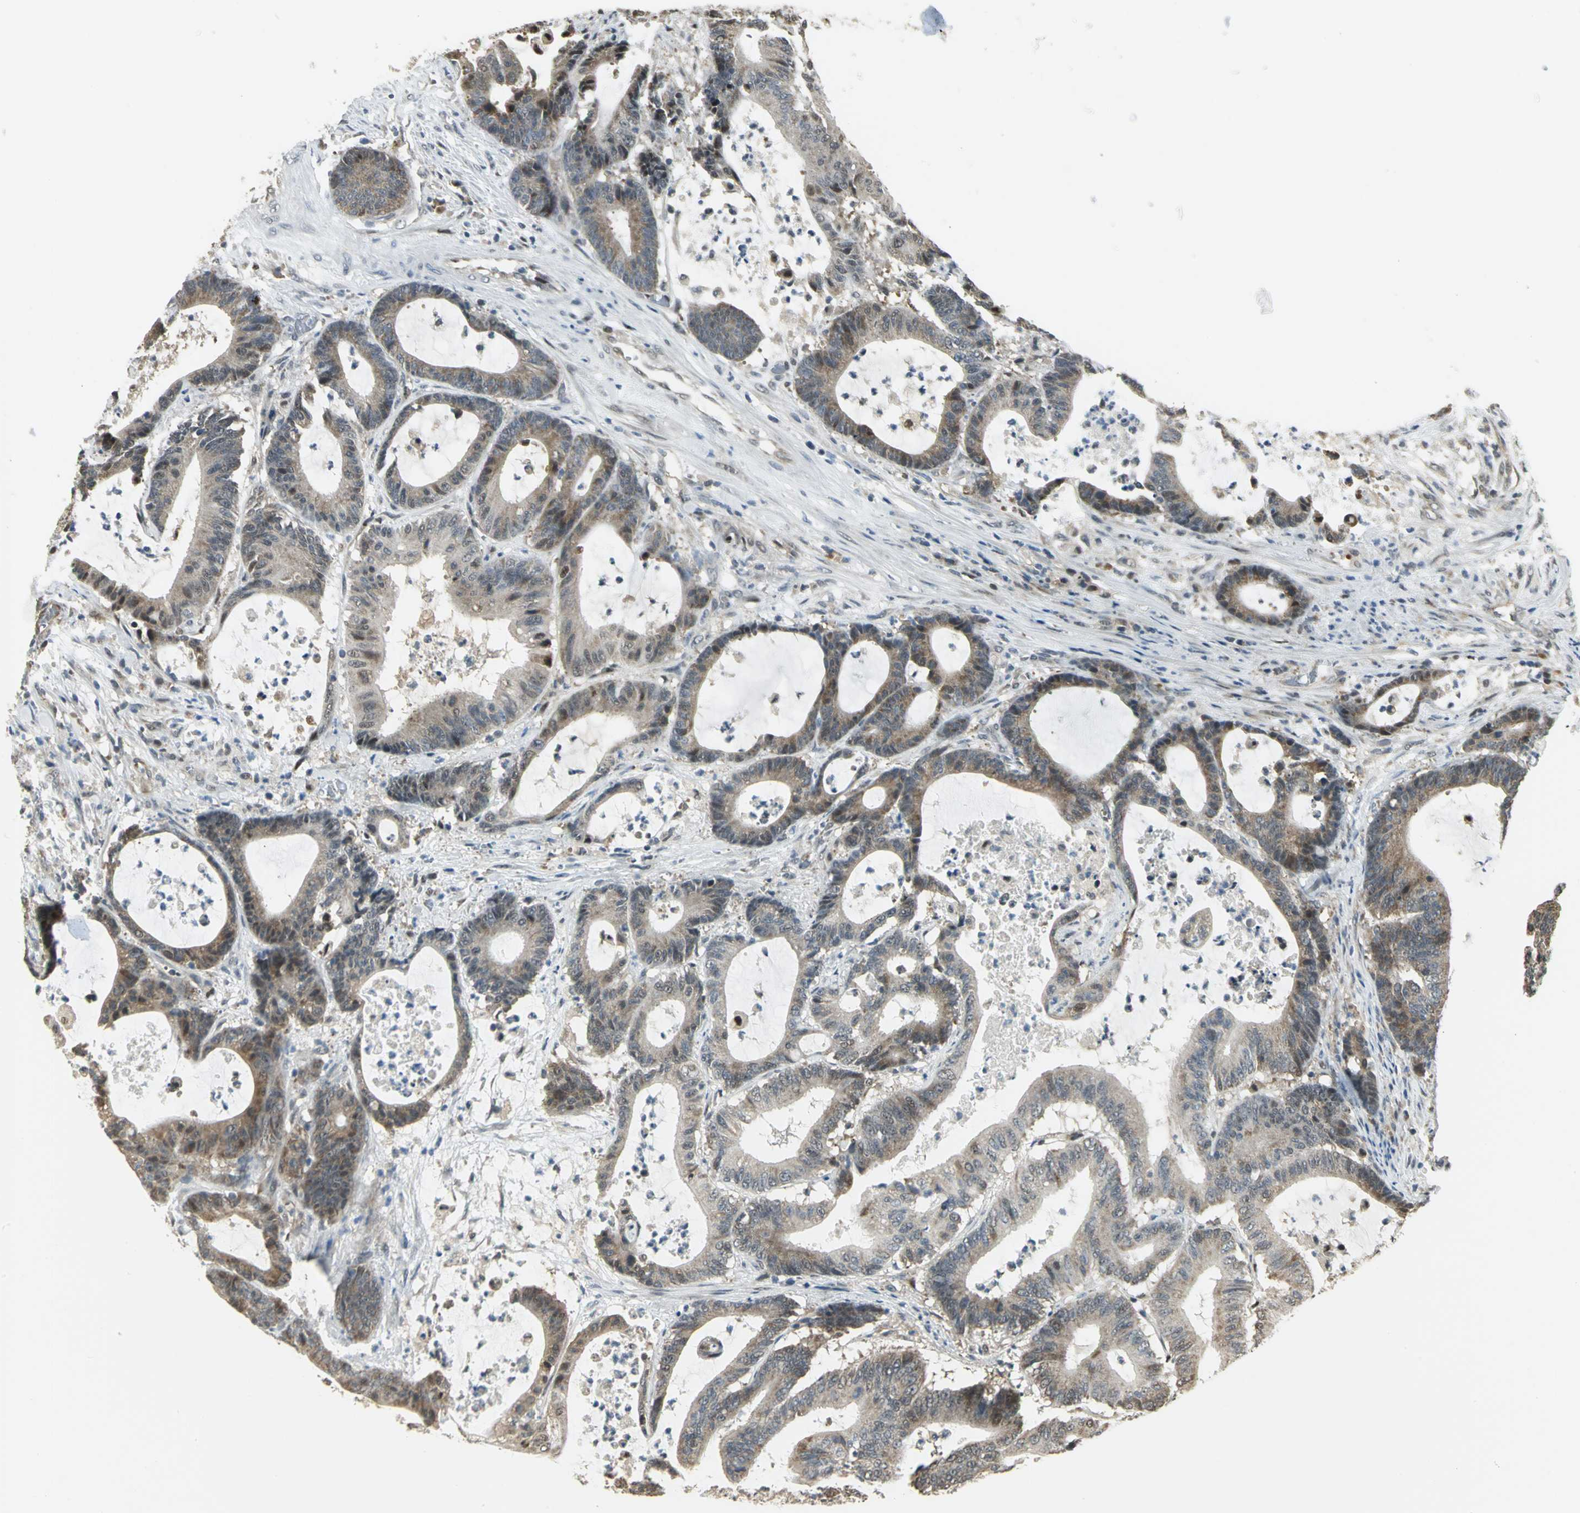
{"staining": {"intensity": "moderate", "quantity": ">75%", "location": "cytoplasmic/membranous"}, "tissue": "colorectal cancer", "cell_type": "Tumor cells", "image_type": "cancer", "snomed": [{"axis": "morphology", "description": "Adenocarcinoma, NOS"}, {"axis": "topography", "description": "Colon"}], "caption": "Brown immunohistochemical staining in human colorectal cancer reveals moderate cytoplasmic/membranous expression in about >75% of tumor cells.", "gene": "PSMC4", "patient": {"sex": "female", "age": 84}}